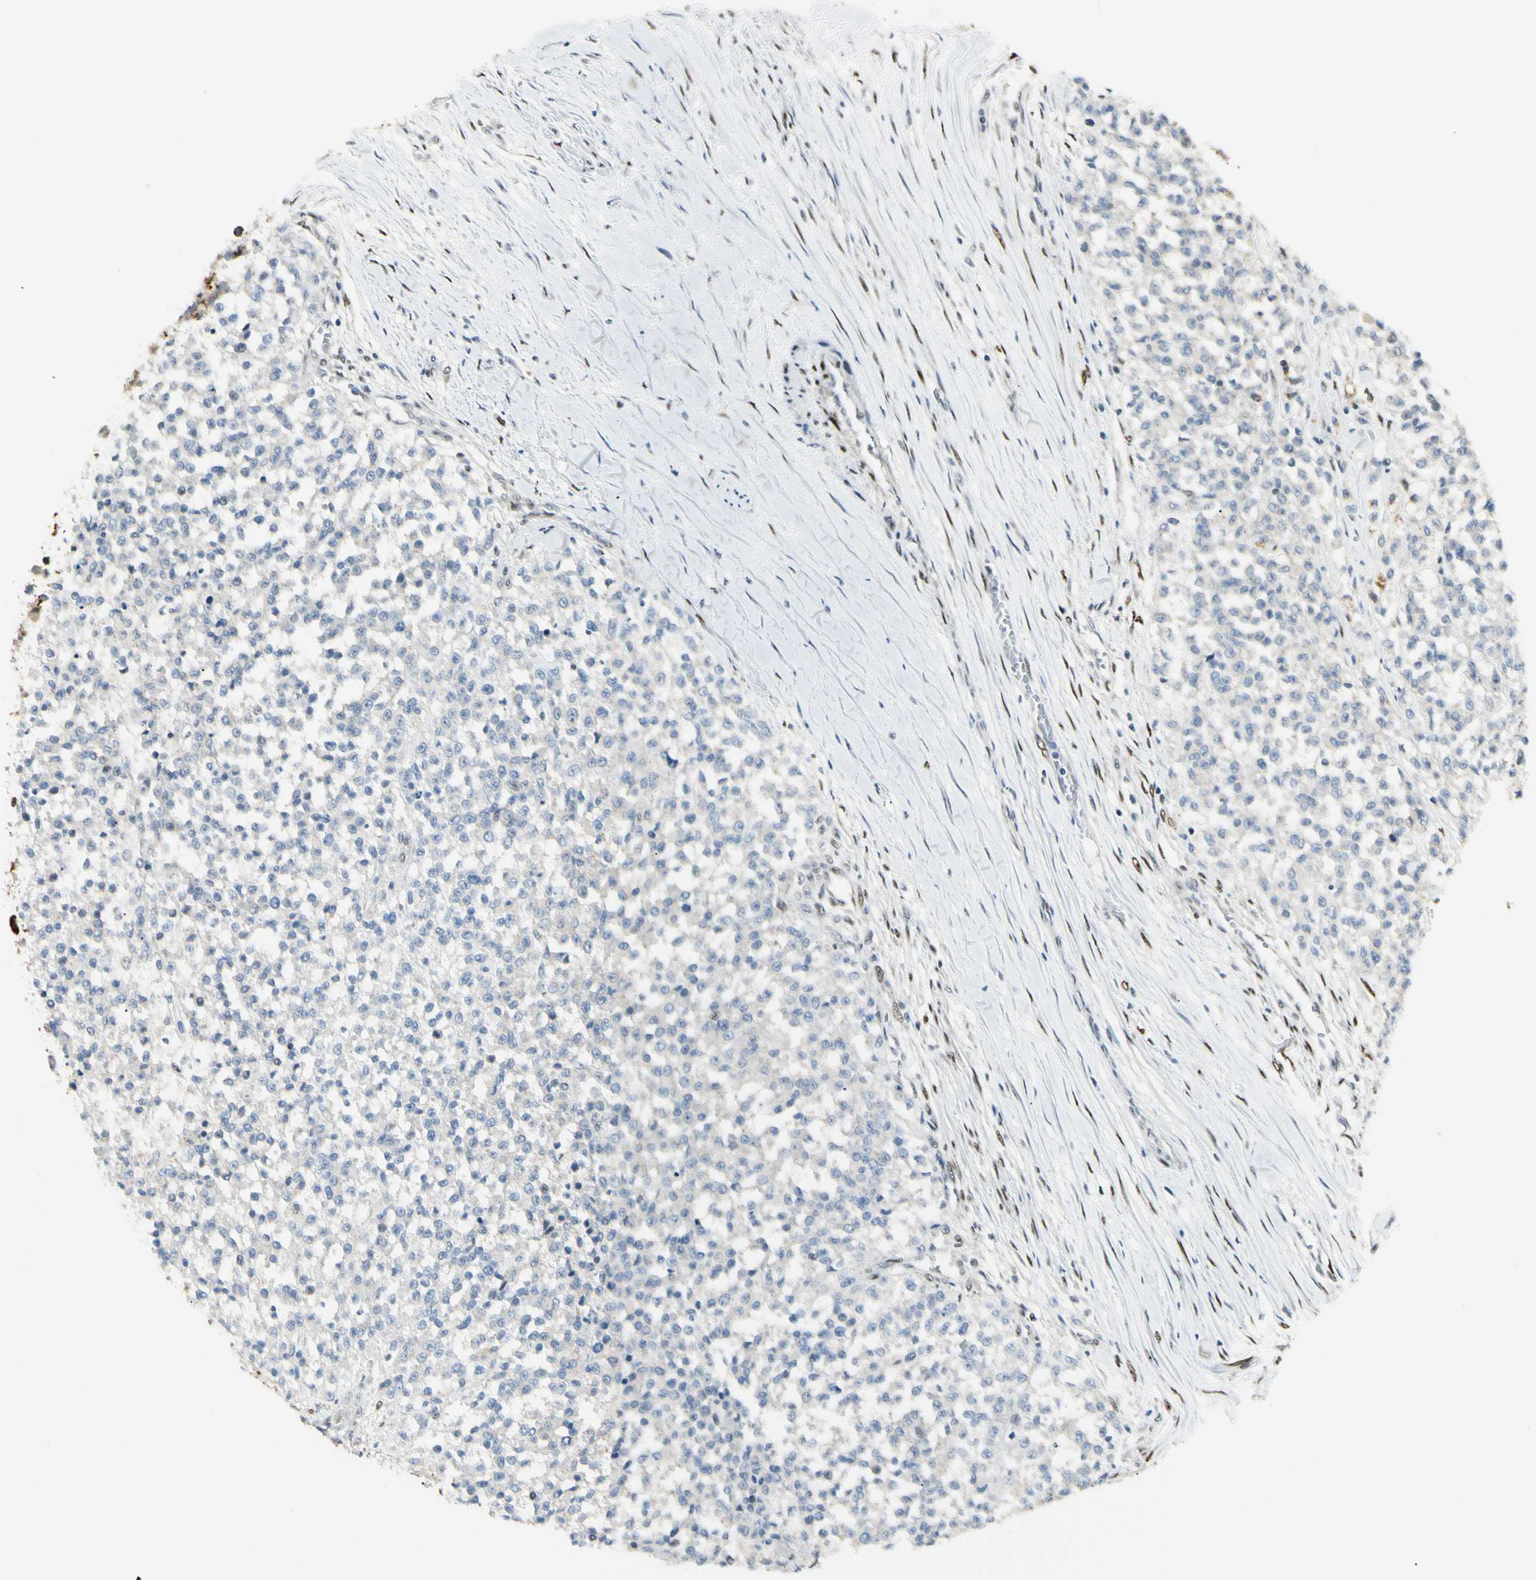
{"staining": {"intensity": "negative", "quantity": "none", "location": "none"}, "tissue": "testis cancer", "cell_type": "Tumor cells", "image_type": "cancer", "snomed": [{"axis": "morphology", "description": "Seminoma, NOS"}, {"axis": "topography", "description": "Testis"}], "caption": "Testis seminoma was stained to show a protein in brown. There is no significant staining in tumor cells.", "gene": "ATXN1", "patient": {"sex": "male", "age": 59}}